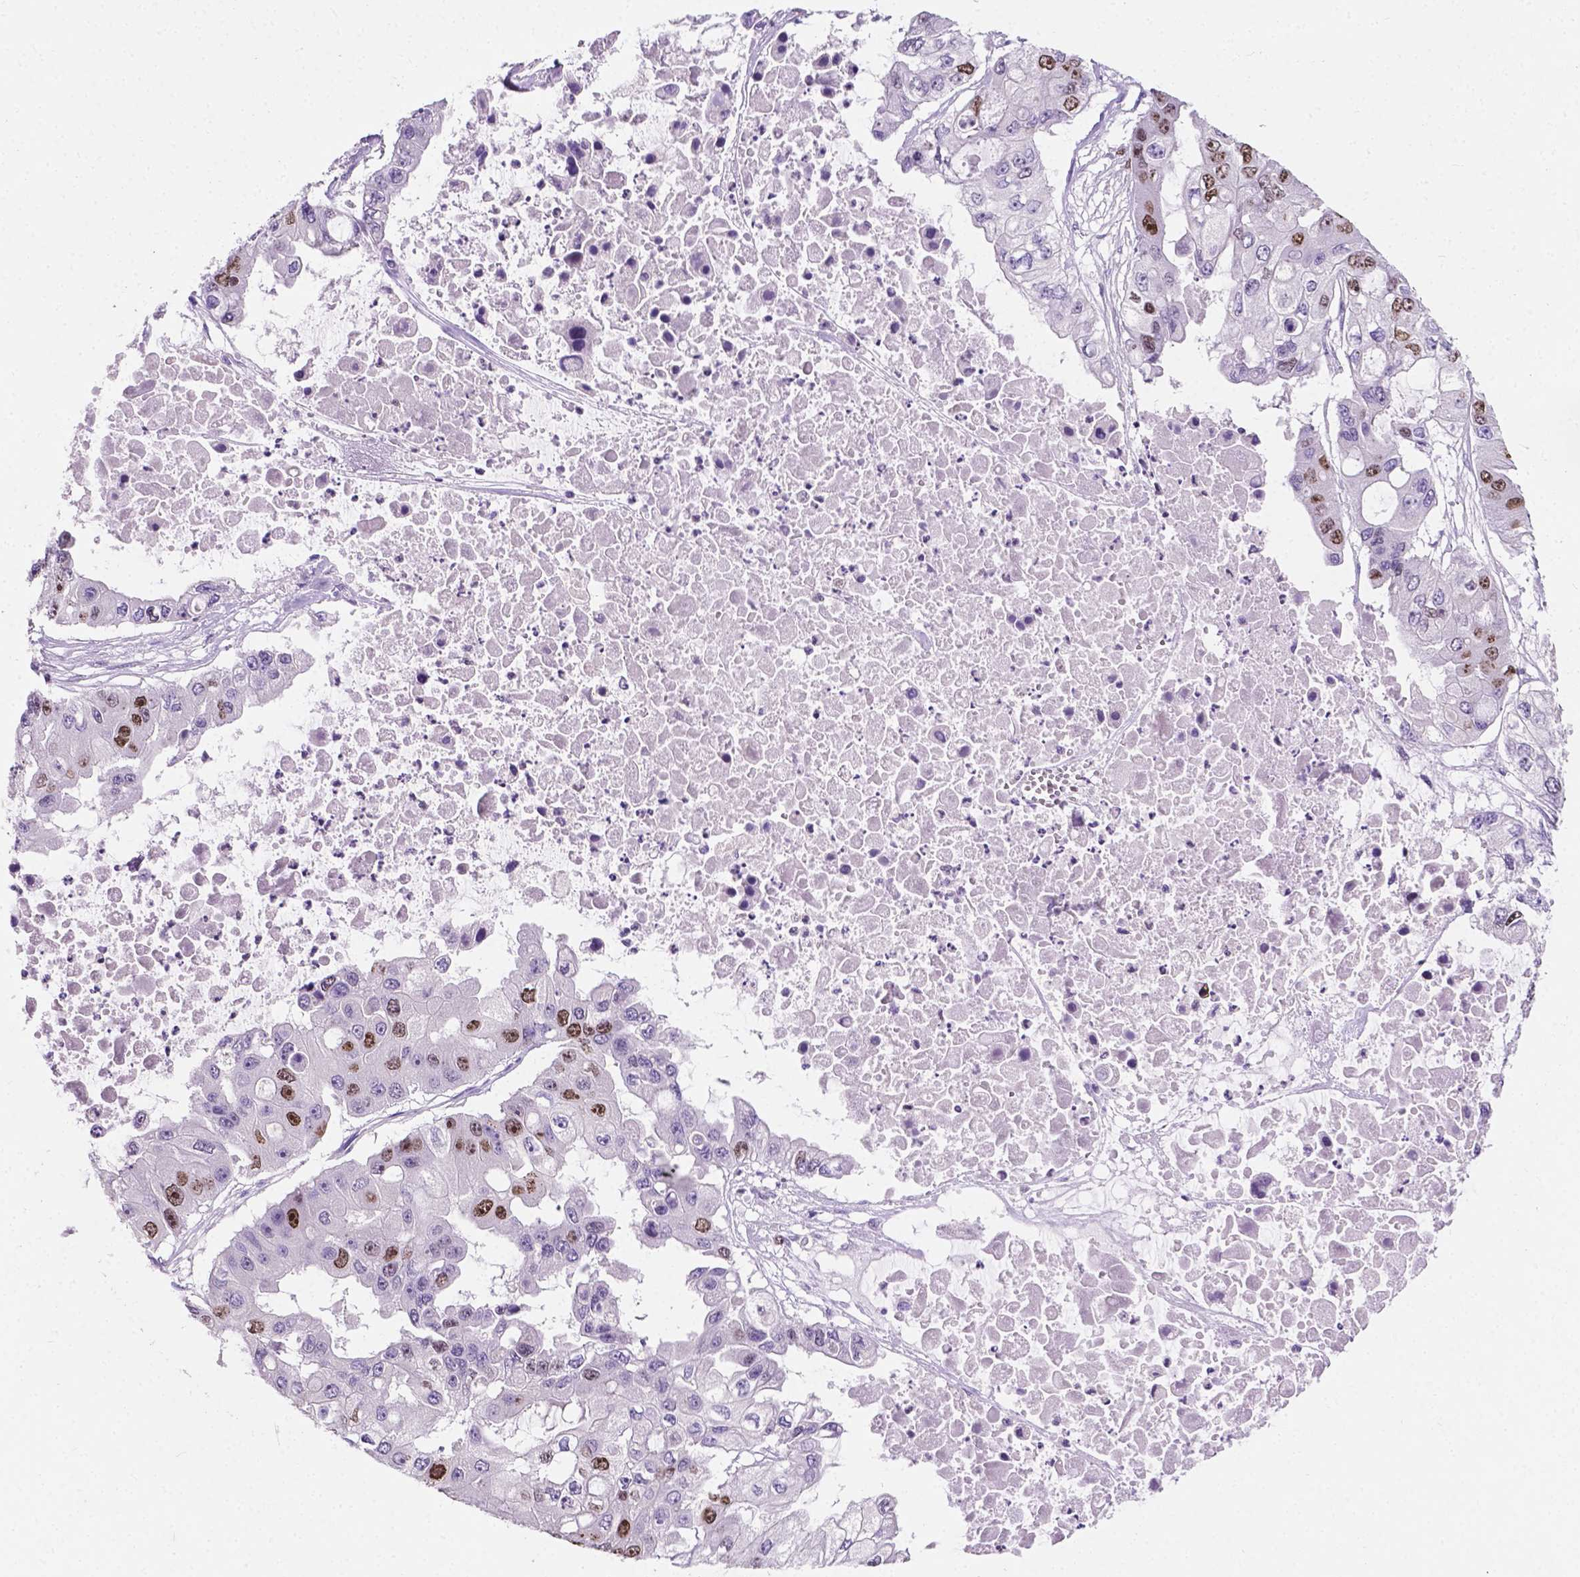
{"staining": {"intensity": "moderate", "quantity": "25%-75%", "location": "nuclear"}, "tissue": "ovarian cancer", "cell_type": "Tumor cells", "image_type": "cancer", "snomed": [{"axis": "morphology", "description": "Cystadenocarcinoma, serous, NOS"}, {"axis": "topography", "description": "Ovary"}], "caption": "Protein expression analysis of ovarian cancer (serous cystadenocarcinoma) reveals moderate nuclear expression in approximately 25%-75% of tumor cells.", "gene": "SIAH2", "patient": {"sex": "female", "age": 56}}